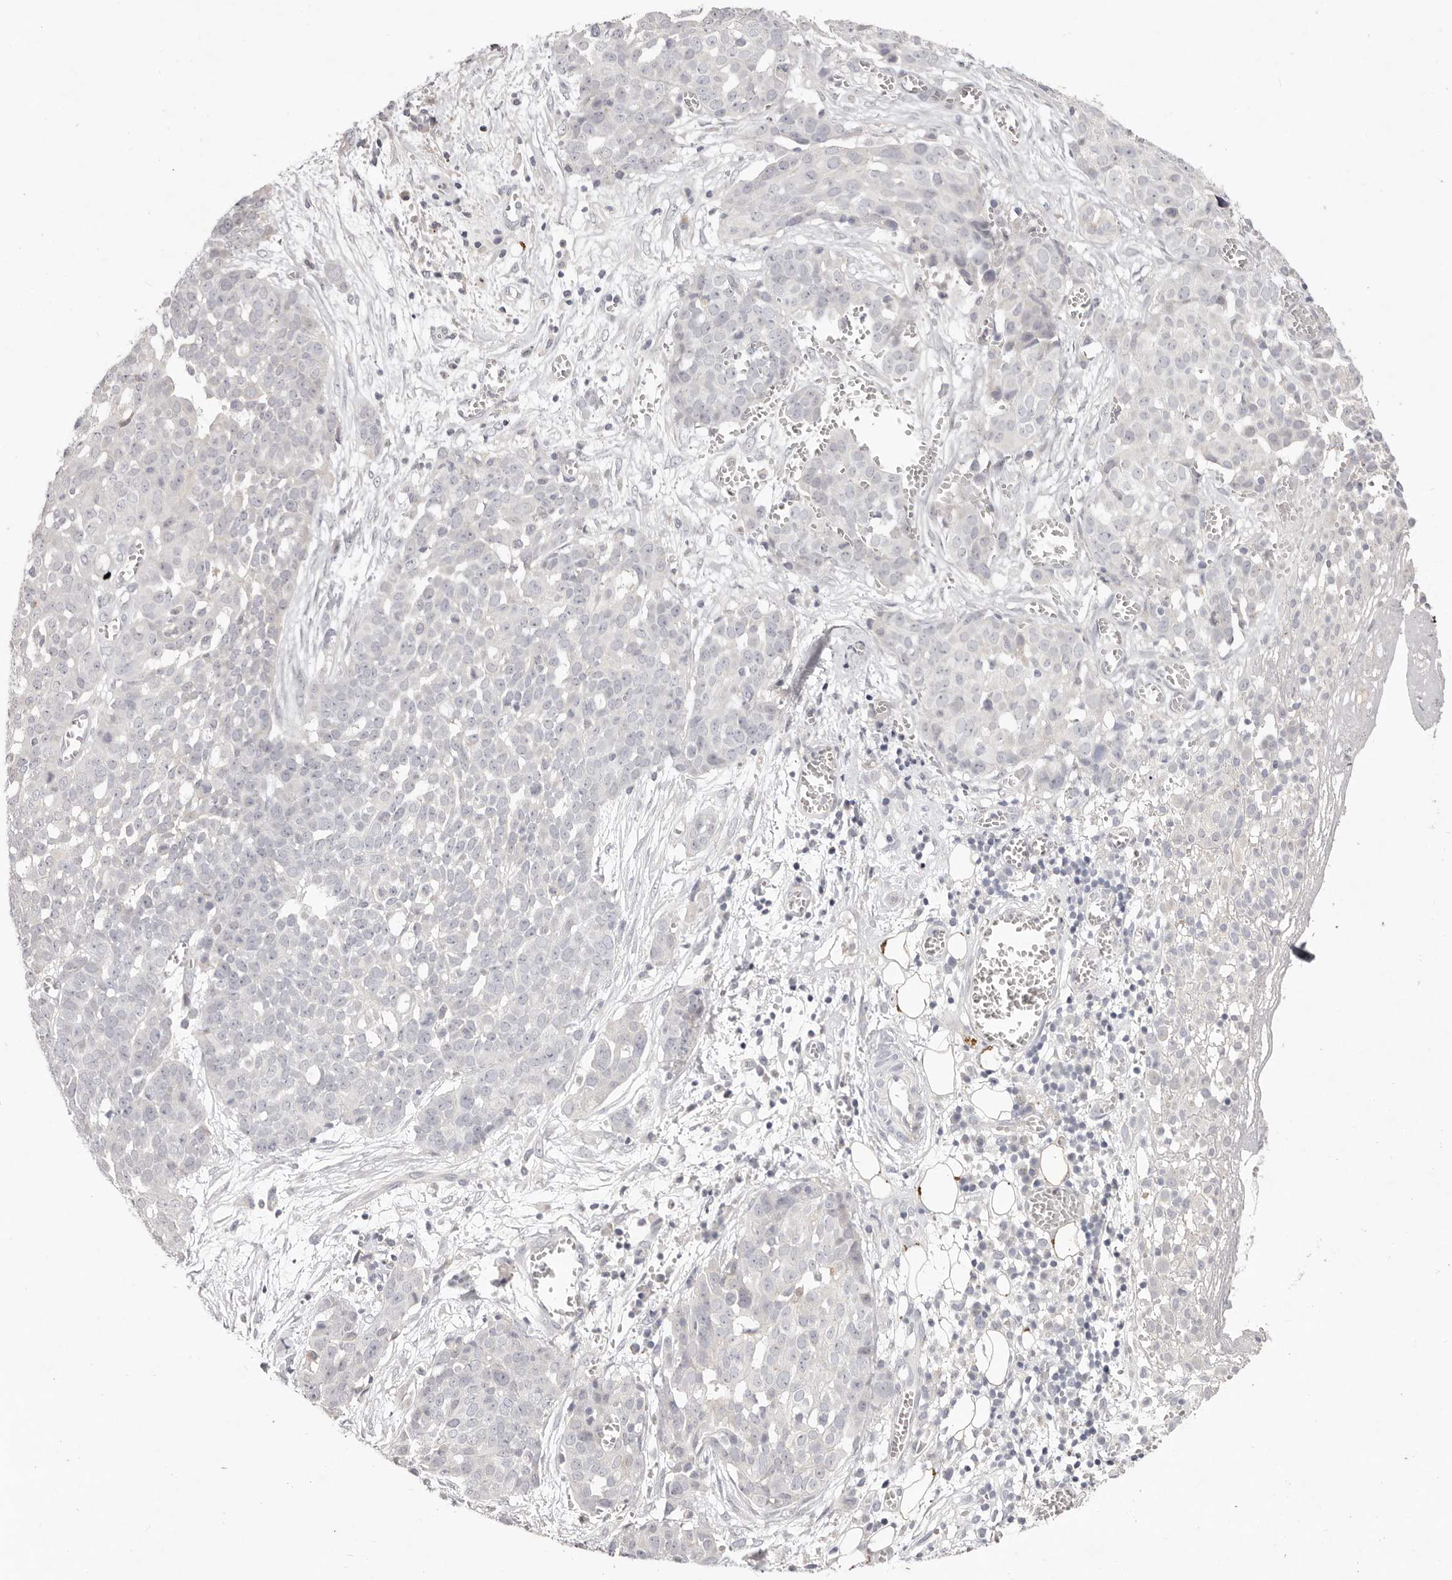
{"staining": {"intensity": "negative", "quantity": "none", "location": "none"}, "tissue": "ovarian cancer", "cell_type": "Tumor cells", "image_type": "cancer", "snomed": [{"axis": "morphology", "description": "Cystadenocarcinoma, serous, NOS"}, {"axis": "topography", "description": "Soft tissue"}, {"axis": "topography", "description": "Ovary"}], "caption": "High power microscopy photomicrograph of an immunohistochemistry (IHC) photomicrograph of ovarian cancer (serous cystadenocarcinoma), revealing no significant expression in tumor cells.", "gene": "GARNL3", "patient": {"sex": "female", "age": 57}}